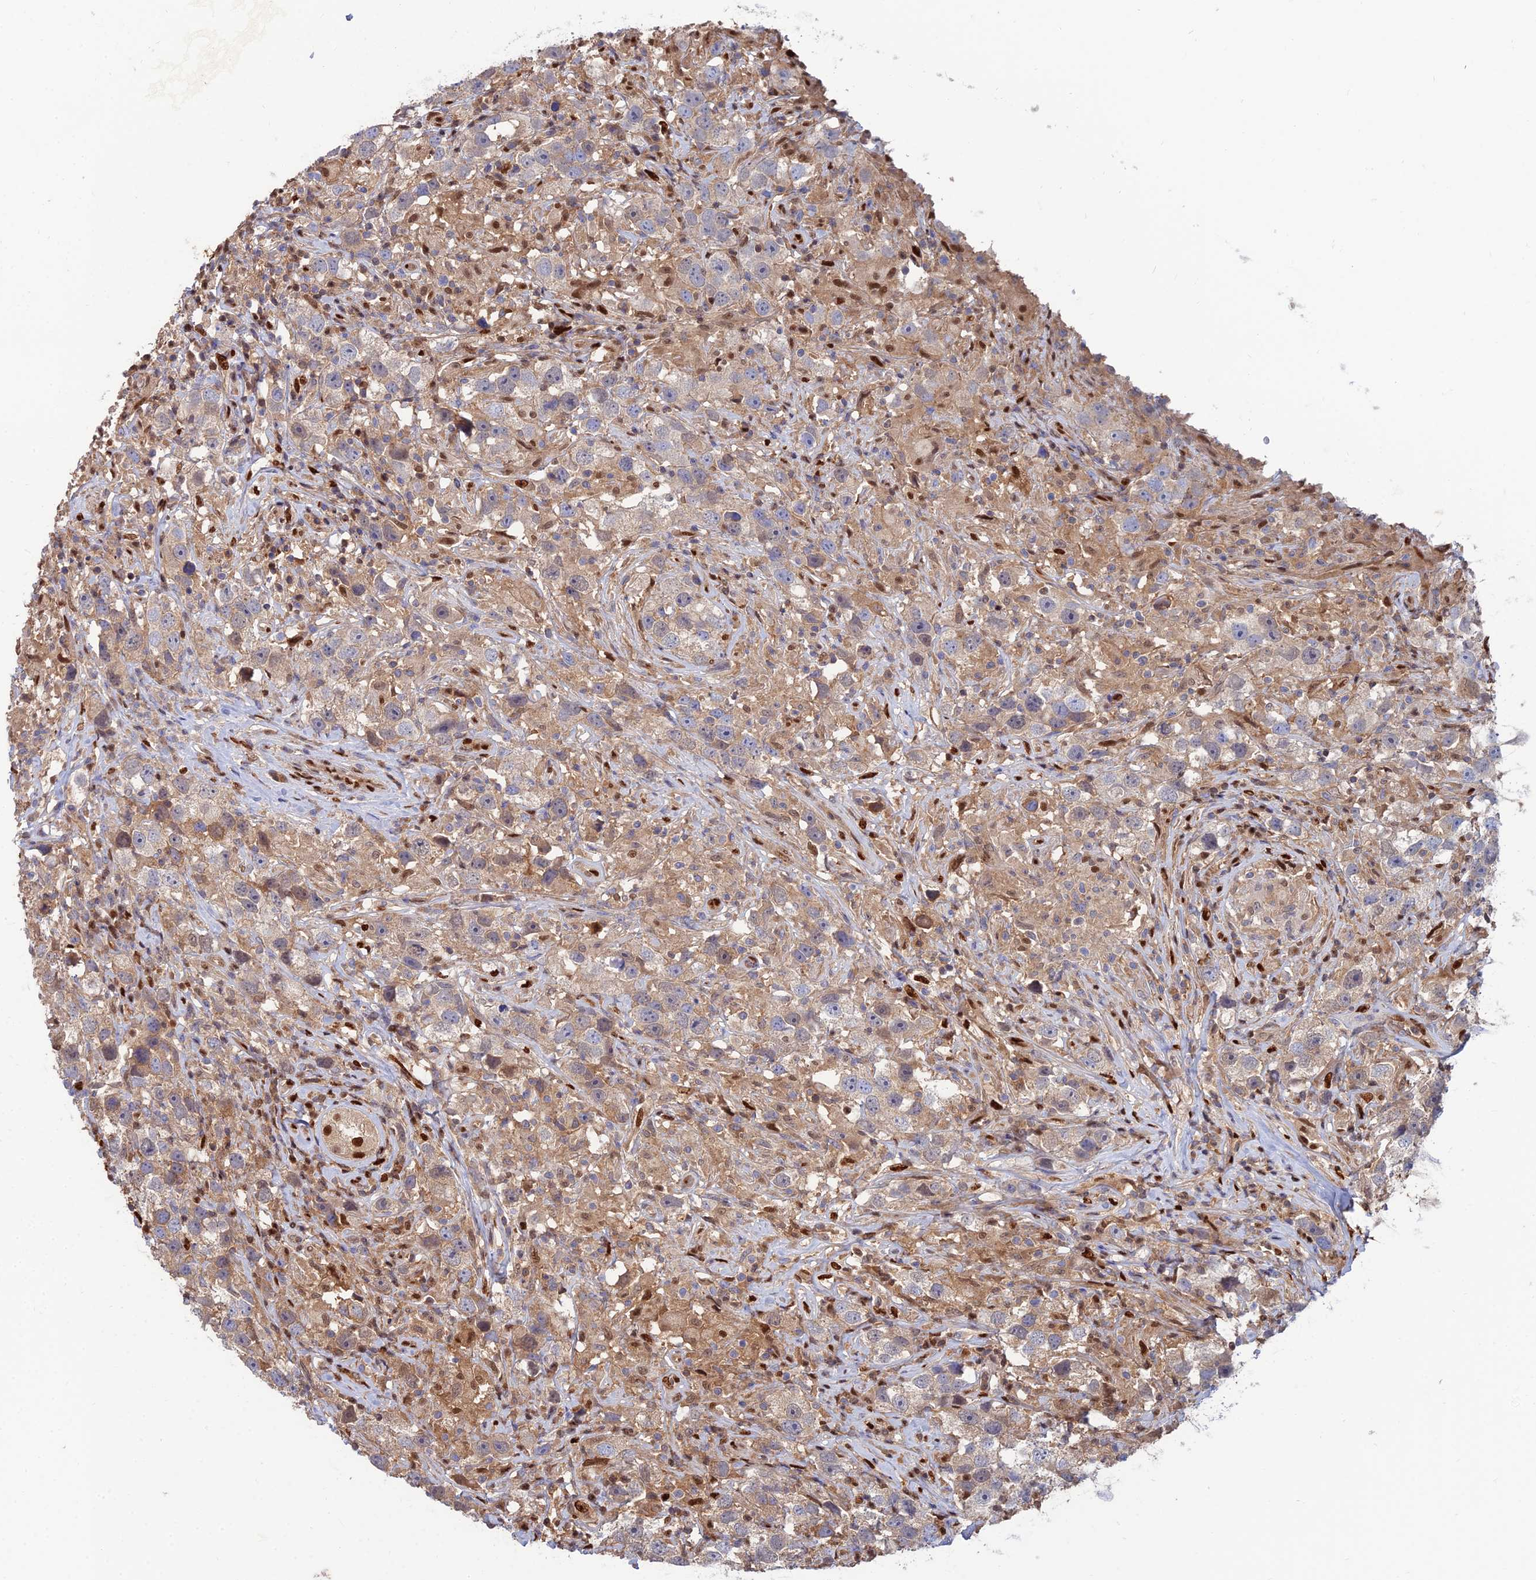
{"staining": {"intensity": "moderate", "quantity": ">75%", "location": "cytoplasmic/membranous"}, "tissue": "testis cancer", "cell_type": "Tumor cells", "image_type": "cancer", "snomed": [{"axis": "morphology", "description": "Seminoma, NOS"}, {"axis": "topography", "description": "Testis"}], "caption": "This photomicrograph displays immunohistochemistry (IHC) staining of human testis cancer, with medium moderate cytoplasmic/membranous expression in about >75% of tumor cells.", "gene": "DNPEP", "patient": {"sex": "male", "age": 49}}